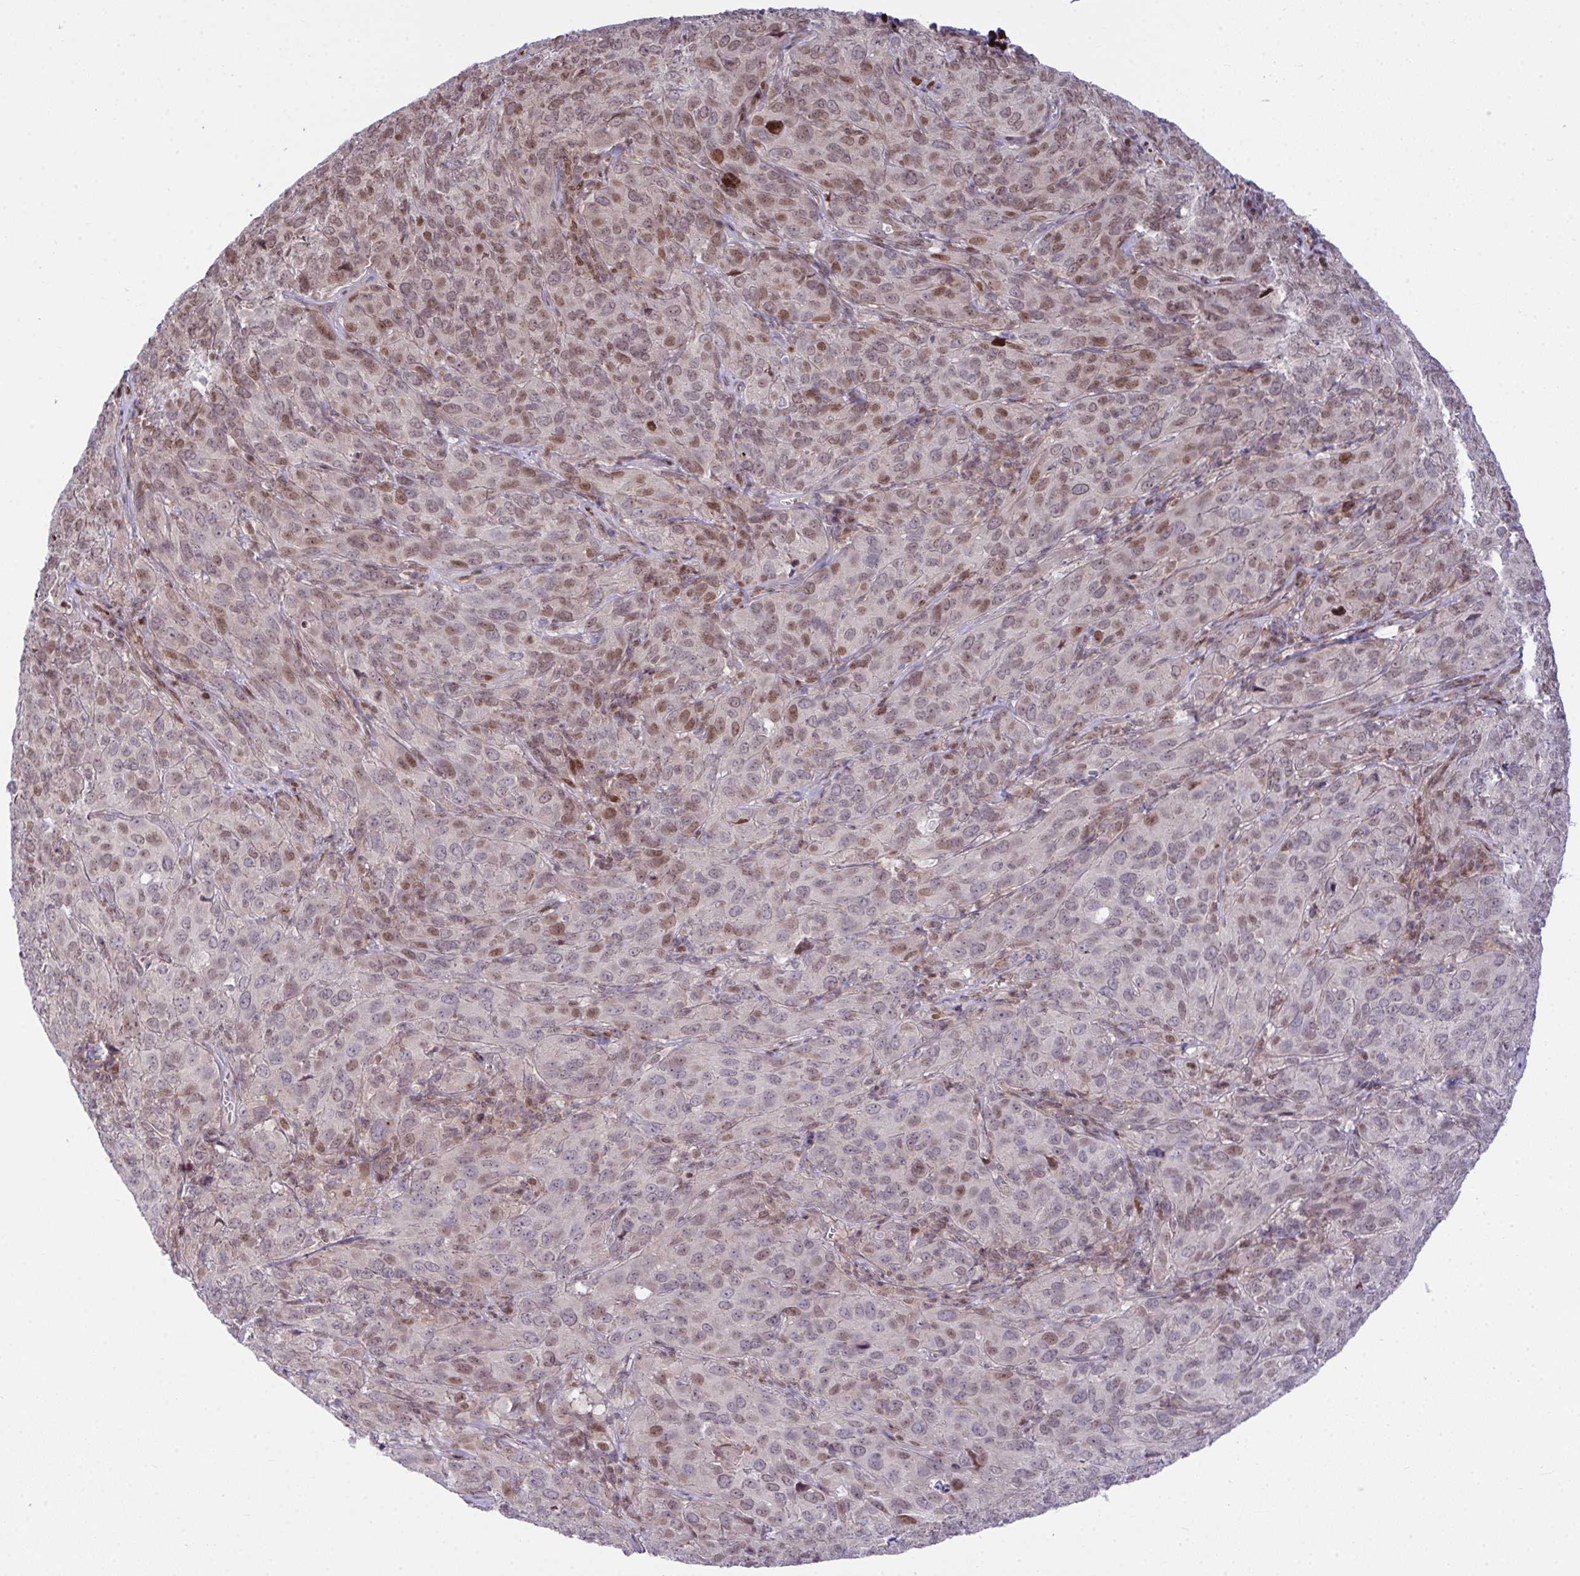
{"staining": {"intensity": "moderate", "quantity": "25%-75%", "location": "nuclear"}, "tissue": "cervical cancer", "cell_type": "Tumor cells", "image_type": "cancer", "snomed": [{"axis": "morphology", "description": "Normal tissue, NOS"}, {"axis": "morphology", "description": "Squamous cell carcinoma, NOS"}, {"axis": "topography", "description": "Cervix"}], "caption": "Approximately 25%-75% of tumor cells in cervical cancer (squamous cell carcinoma) exhibit moderate nuclear protein staining as visualized by brown immunohistochemical staining.", "gene": "RAPGEF5", "patient": {"sex": "female", "age": 51}}